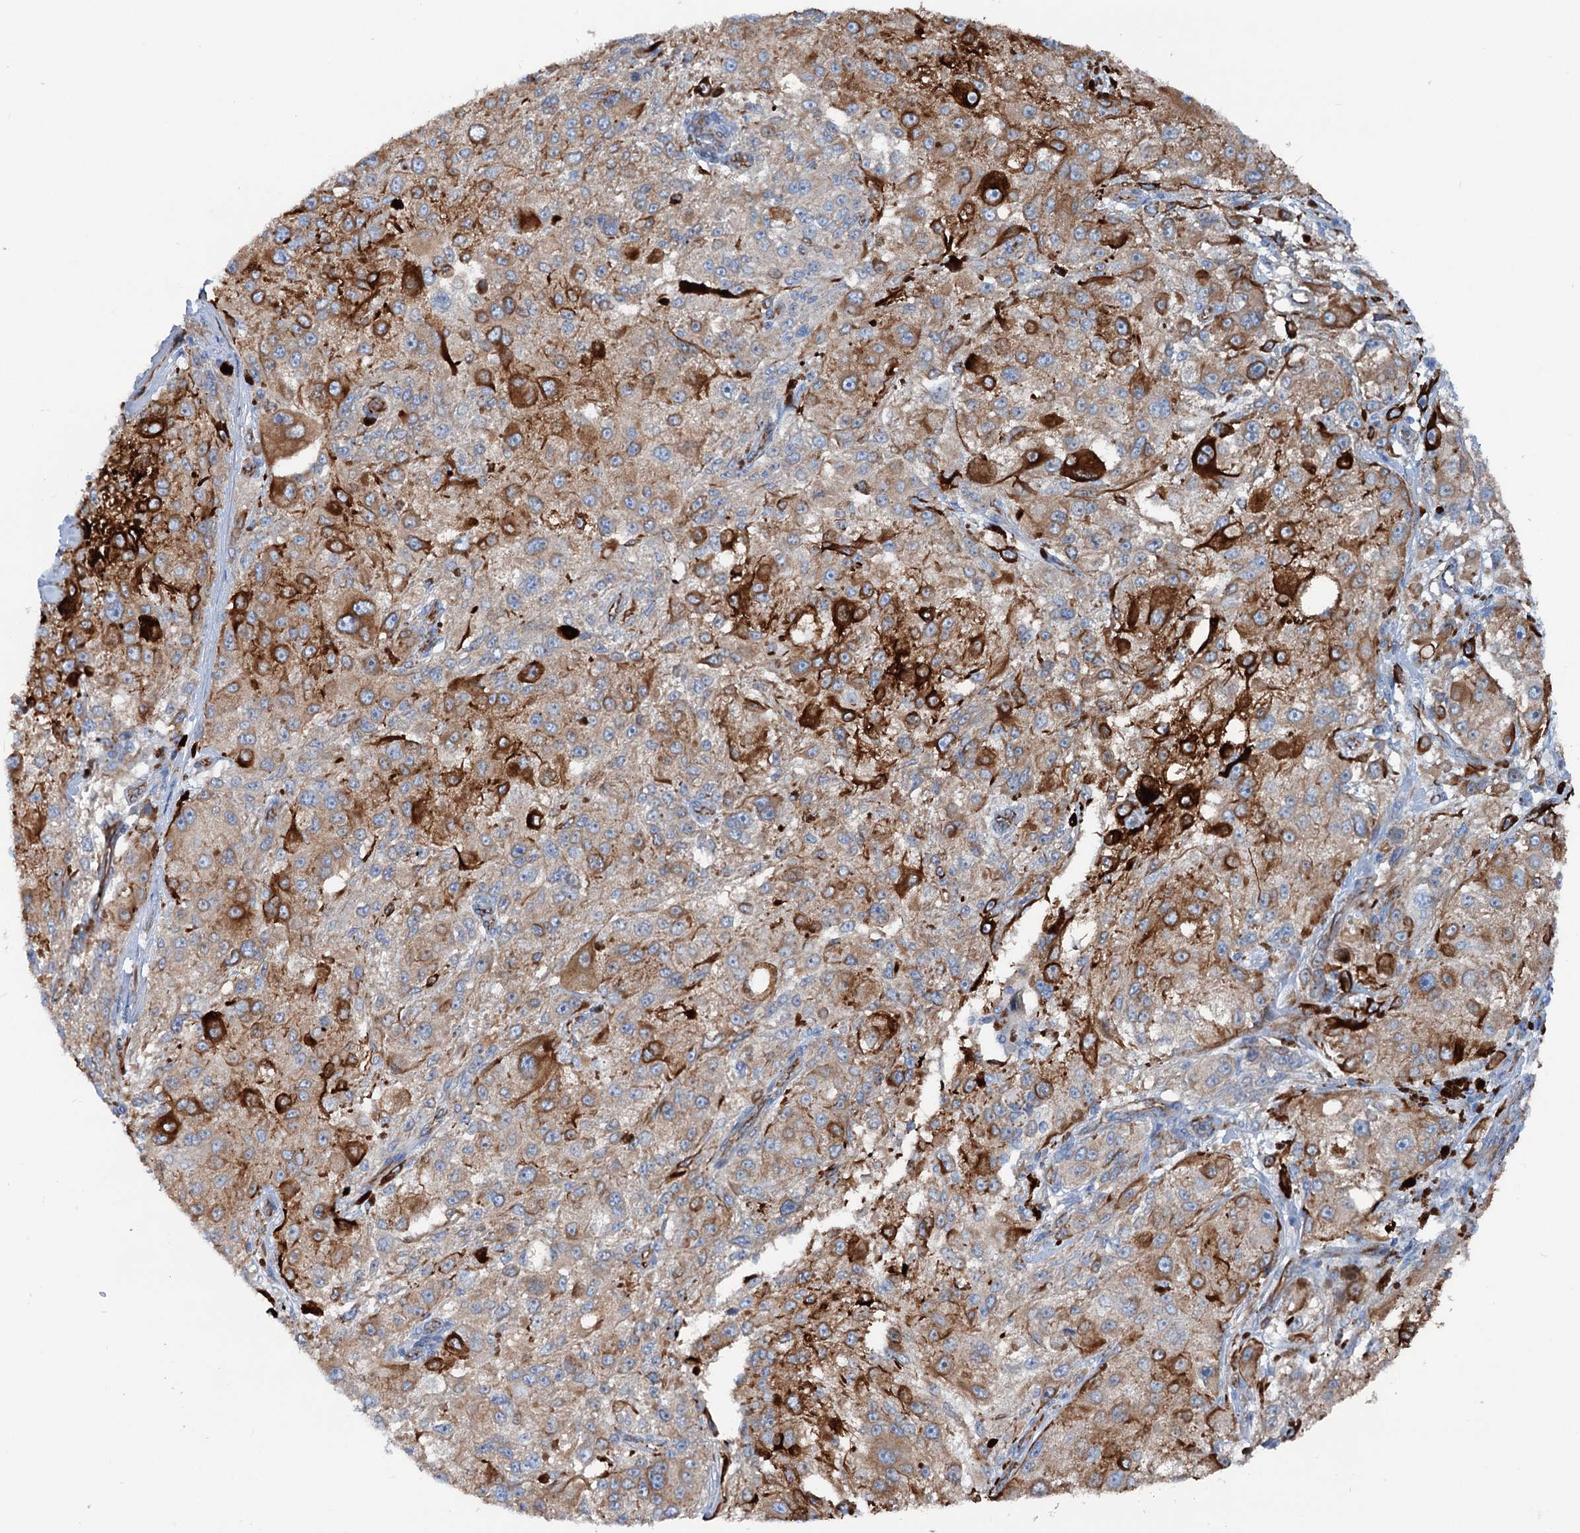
{"staining": {"intensity": "moderate", "quantity": "25%-75%", "location": "cytoplasmic/membranous"}, "tissue": "melanoma", "cell_type": "Tumor cells", "image_type": "cancer", "snomed": [{"axis": "morphology", "description": "Necrosis, NOS"}, {"axis": "morphology", "description": "Malignant melanoma, NOS"}, {"axis": "topography", "description": "Skin"}], "caption": "A high-resolution micrograph shows immunohistochemistry (IHC) staining of melanoma, which shows moderate cytoplasmic/membranous positivity in approximately 25%-75% of tumor cells.", "gene": "CALCOCO1", "patient": {"sex": "female", "age": 87}}